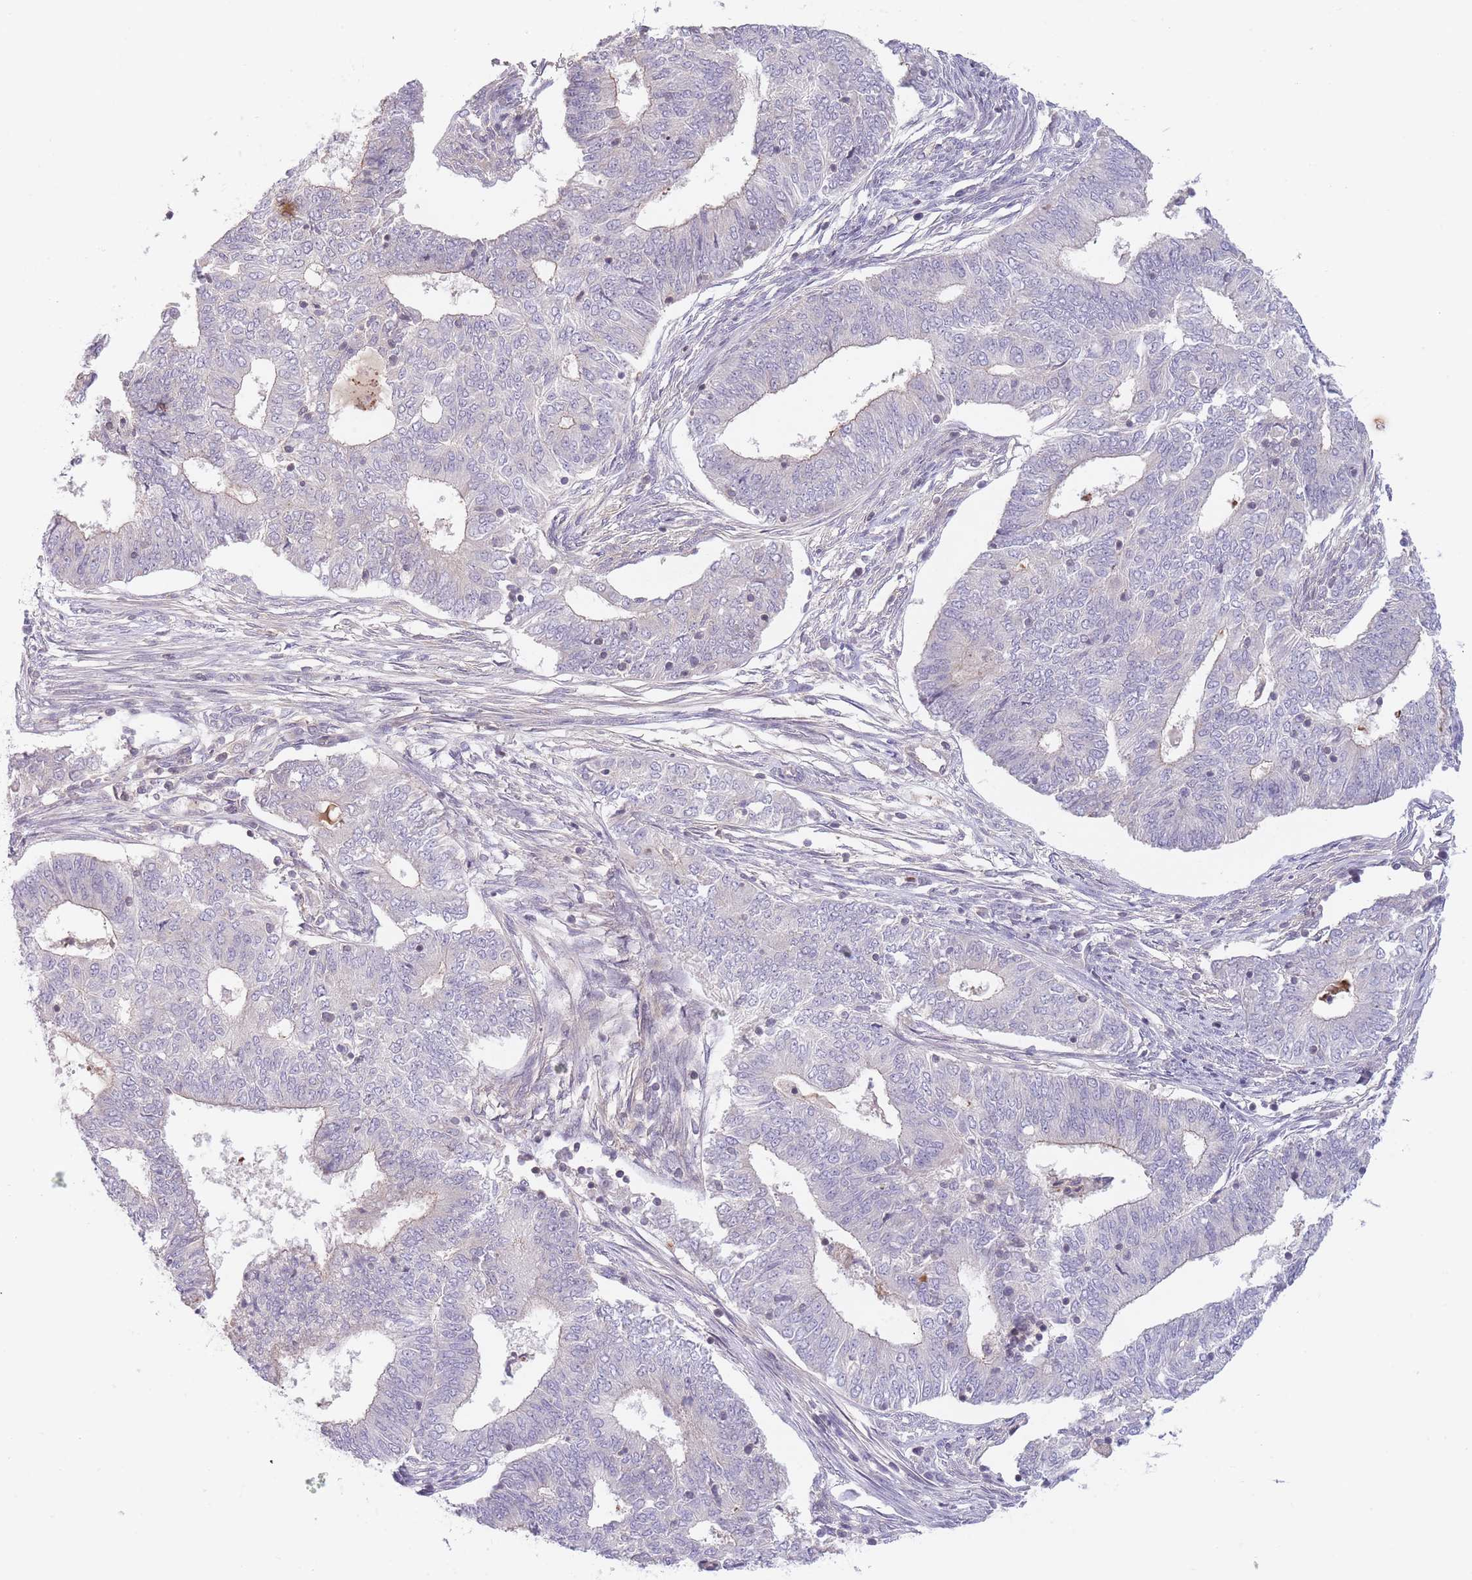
{"staining": {"intensity": "negative", "quantity": "none", "location": "none"}, "tissue": "endometrial cancer", "cell_type": "Tumor cells", "image_type": "cancer", "snomed": [{"axis": "morphology", "description": "Adenocarcinoma, NOS"}, {"axis": "topography", "description": "Endometrium"}], "caption": "An IHC photomicrograph of endometrial adenocarcinoma is shown. There is no staining in tumor cells of endometrial adenocarcinoma.", "gene": "SLC35F5", "patient": {"sex": "female", "age": 62}}